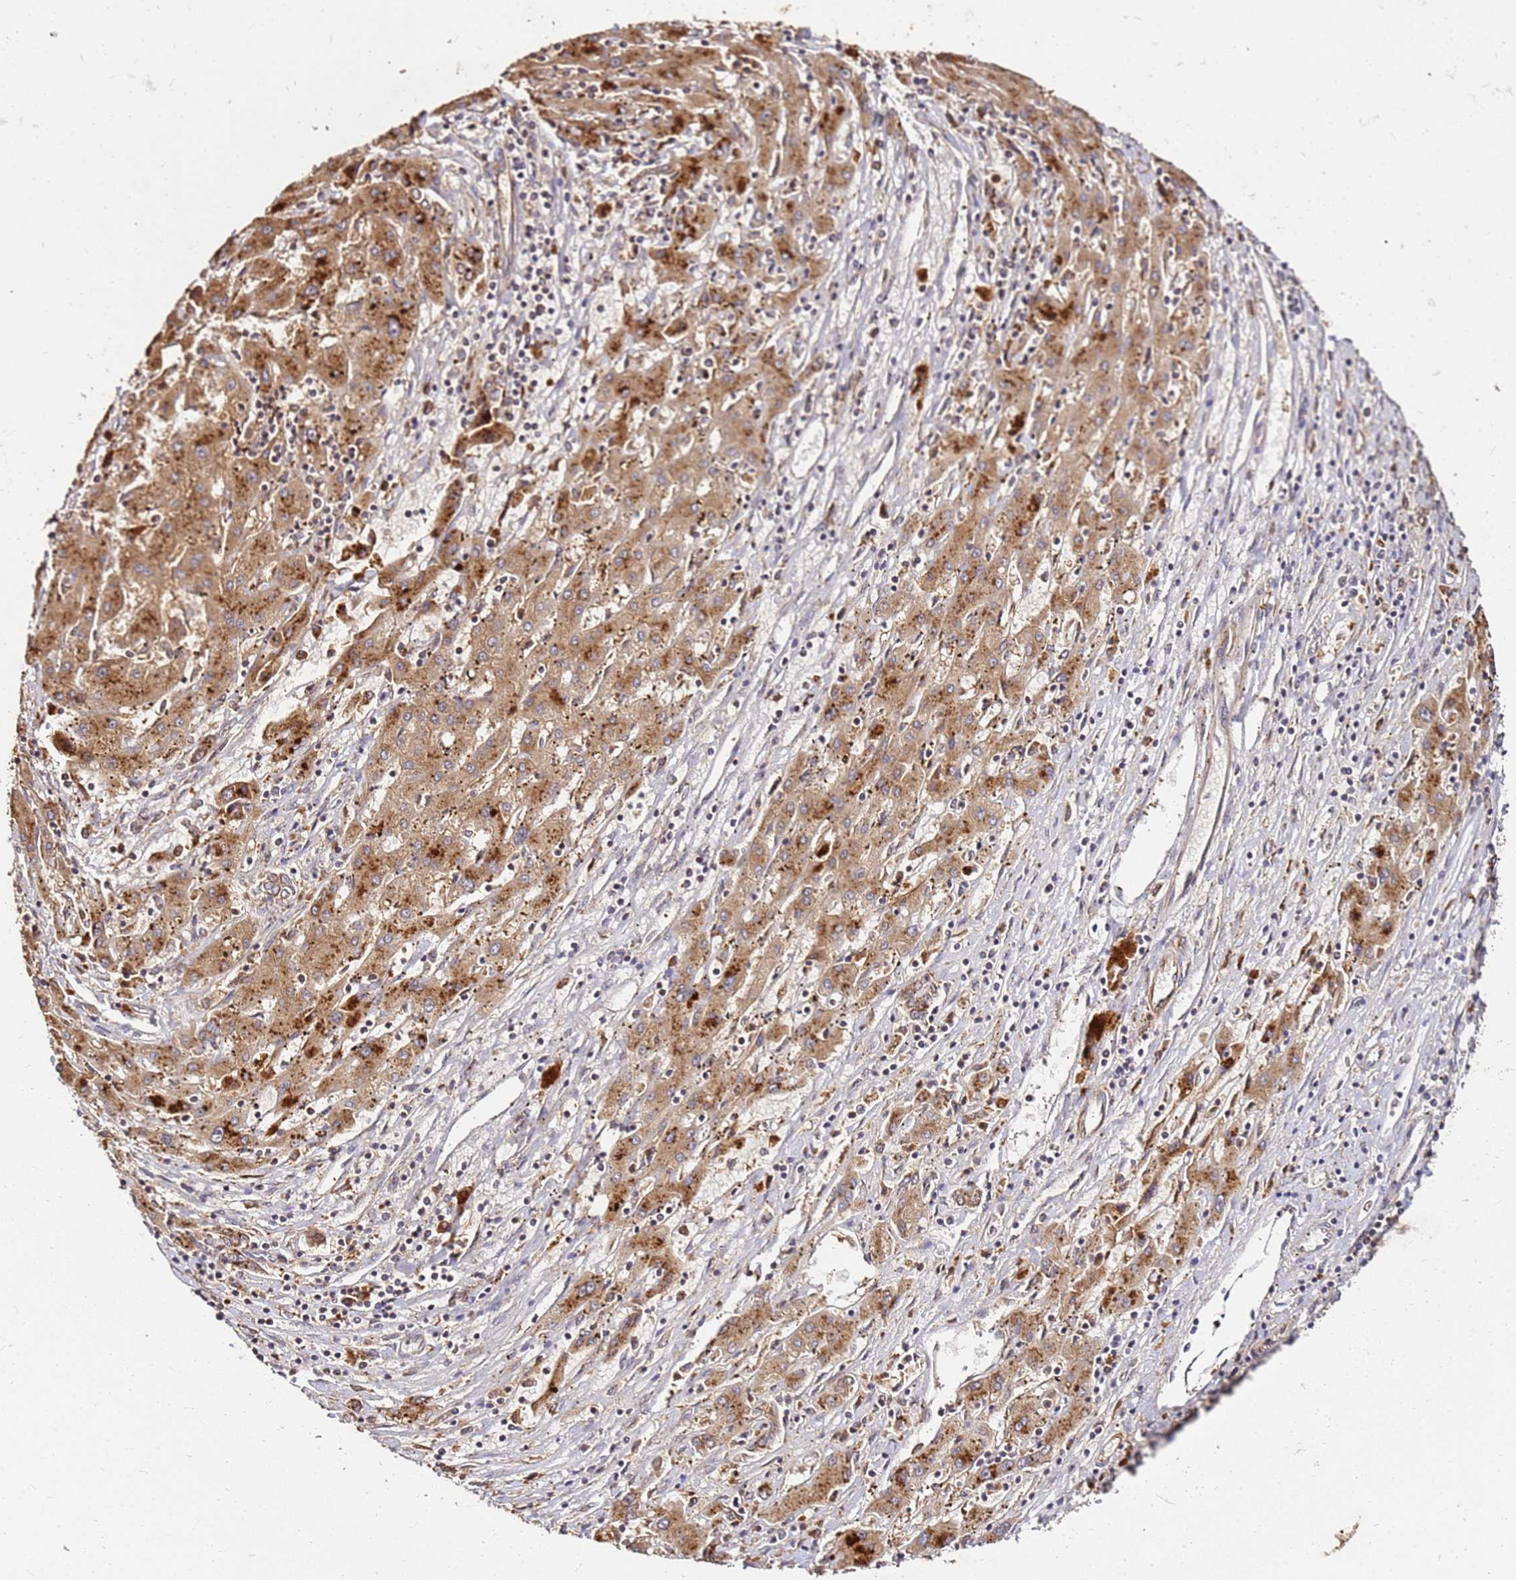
{"staining": {"intensity": "strong", "quantity": ">75%", "location": "cytoplasmic/membranous"}, "tissue": "liver cancer", "cell_type": "Tumor cells", "image_type": "cancer", "snomed": [{"axis": "morphology", "description": "Carcinoma, Hepatocellular, NOS"}, {"axis": "topography", "description": "Liver"}], "caption": "Strong cytoplasmic/membranous positivity for a protein is present in about >75% of tumor cells of liver cancer using immunohistochemistry (IHC).", "gene": "DVL3", "patient": {"sex": "male", "age": 72}}